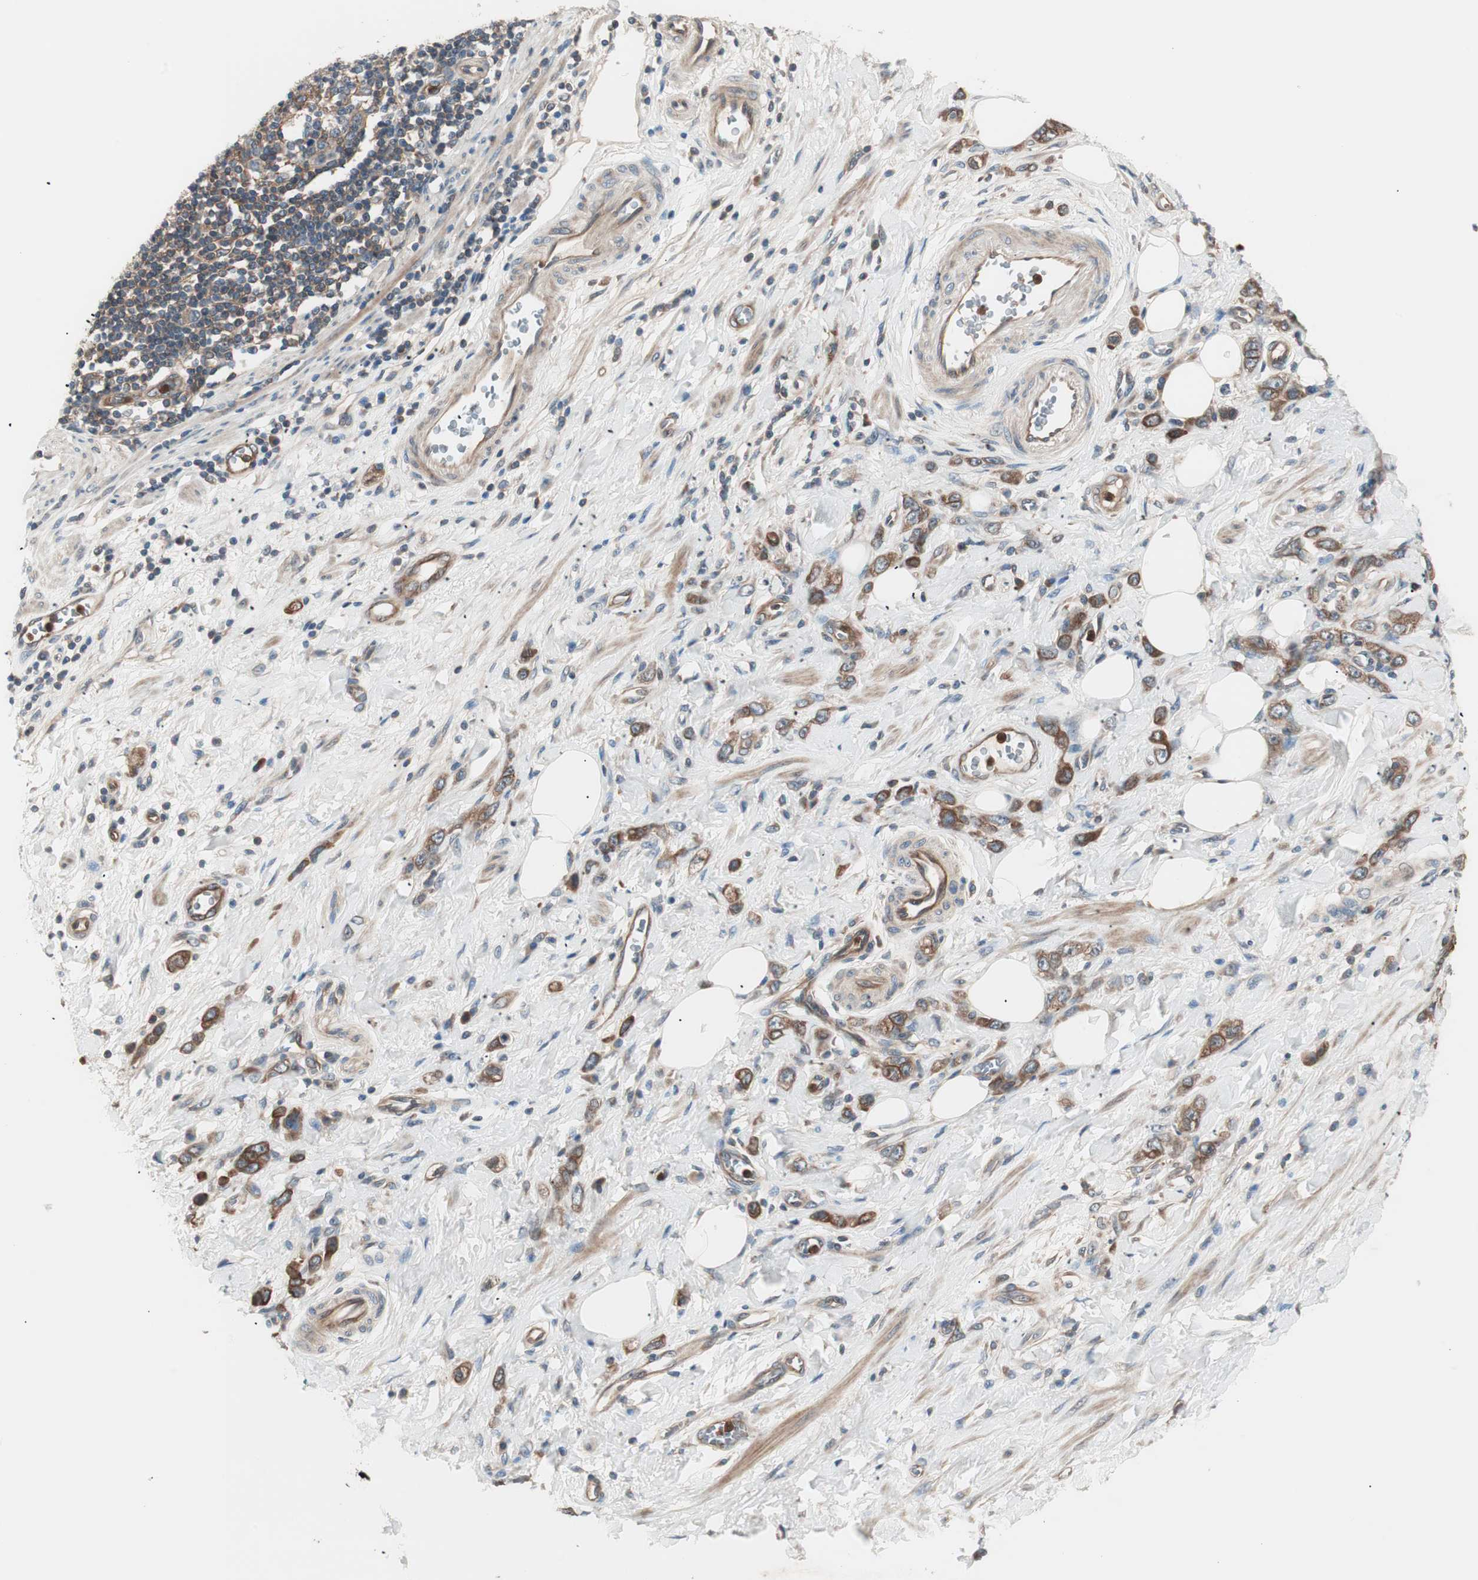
{"staining": {"intensity": "strong", "quantity": ">75%", "location": "cytoplasmic/membranous"}, "tissue": "stomach cancer", "cell_type": "Tumor cells", "image_type": "cancer", "snomed": [{"axis": "morphology", "description": "Adenocarcinoma, NOS"}, {"axis": "topography", "description": "Stomach"}], "caption": "Immunohistochemistry (IHC) photomicrograph of human stomach cancer (adenocarcinoma) stained for a protein (brown), which demonstrates high levels of strong cytoplasmic/membranous expression in approximately >75% of tumor cells.", "gene": "TSG101", "patient": {"sex": "male", "age": 82}}